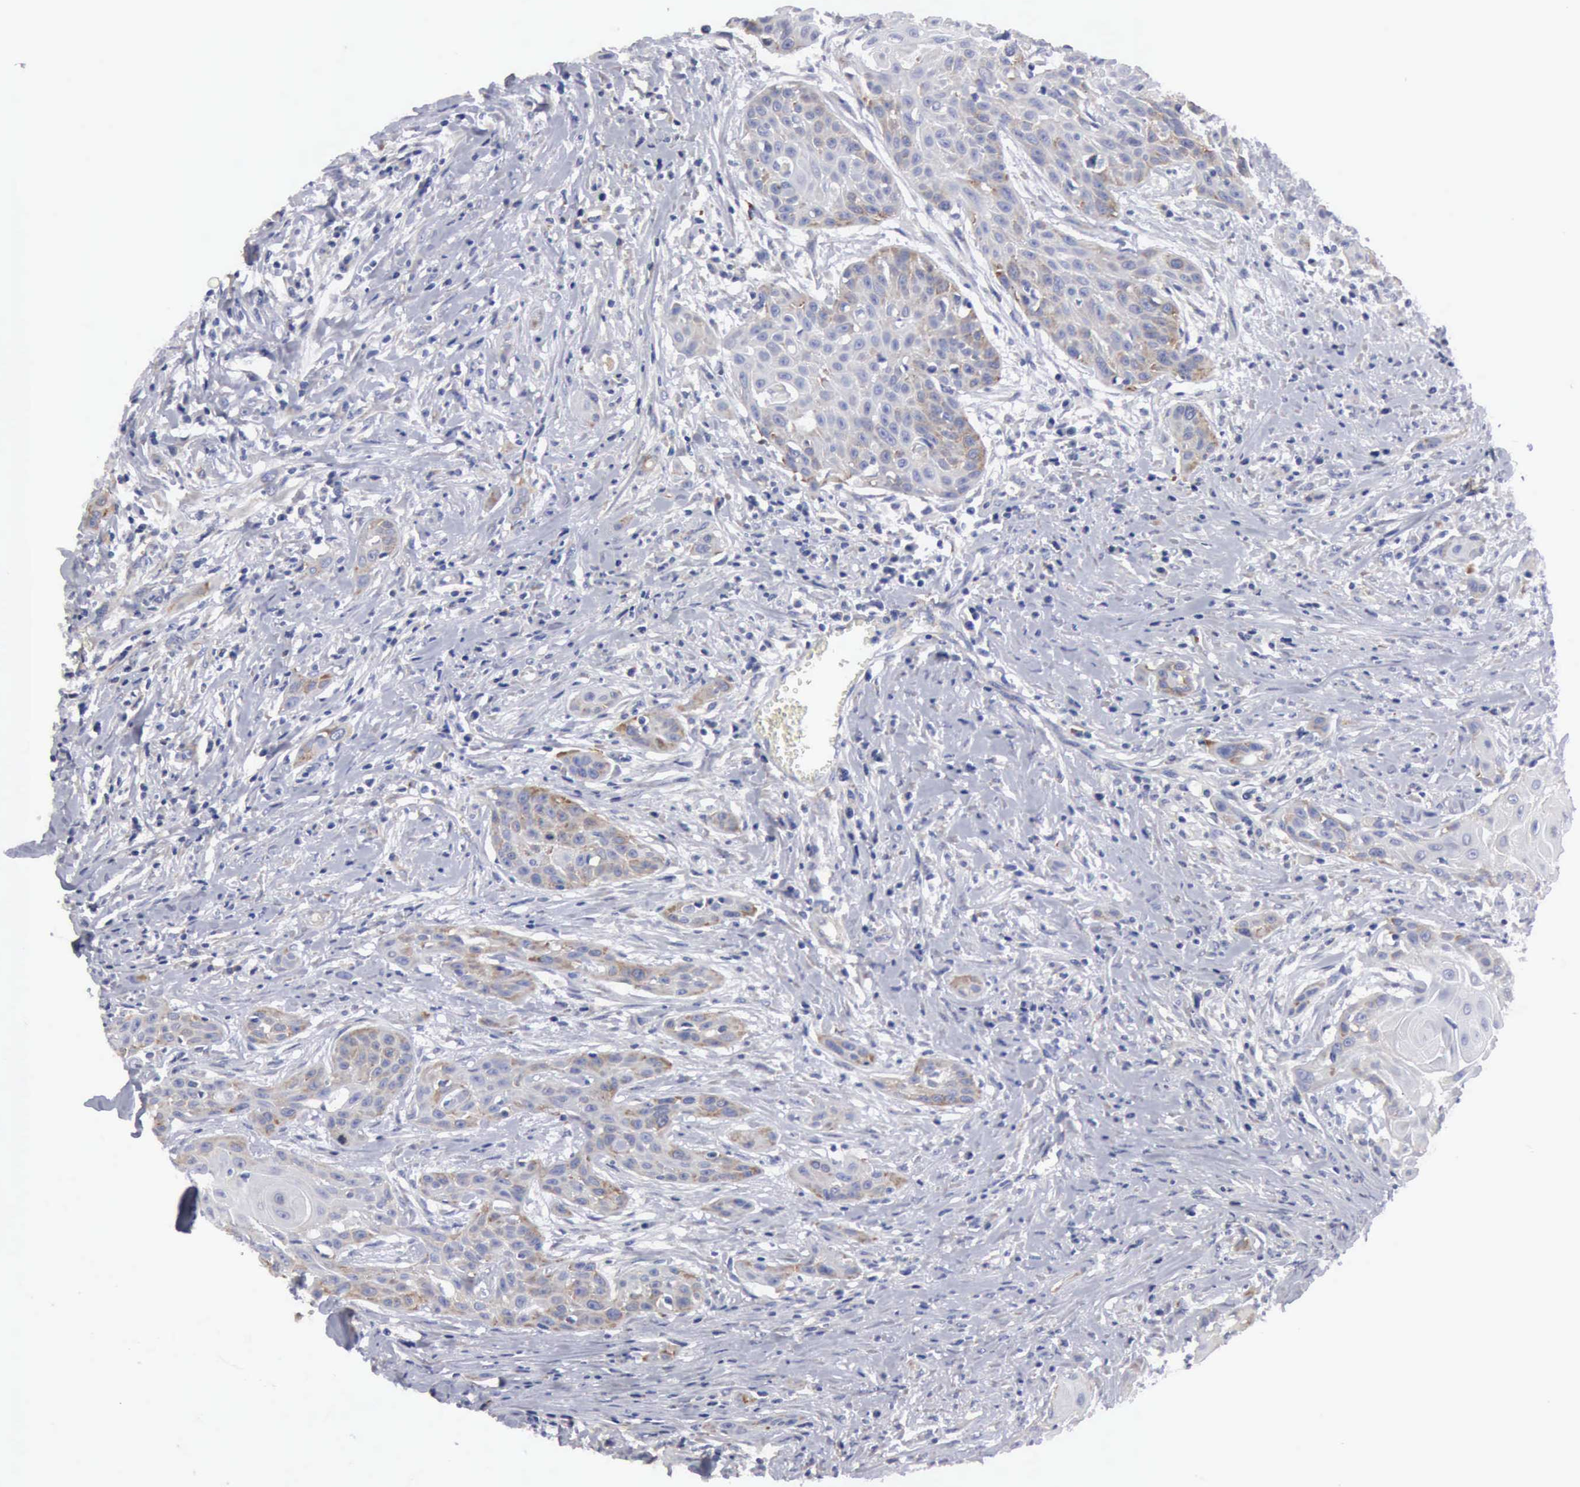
{"staining": {"intensity": "moderate", "quantity": "<25%", "location": "cytoplasmic/membranous"}, "tissue": "head and neck cancer", "cell_type": "Tumor cells", "image_type": "cancer", "snomed": [{"axis": "morphology", "description": "Squamous cell carcinoma, NOS"}, {"axis": "morphology", "description": "Squamous cell carcinoma, metastatic, NOS"}, {"axis": "topography", "description": "Lymph node"}, {"axis": "topography", "description": "Salivary gland"}, {"axis": "topography", "description": "Head-Neck"}], "caption": "Immunohistochemical staining of head and neck cancer (squamous cell carcinoma) demonstrates low levels of moderate cytoplasmic/membranous protein positivity in about <25% of tumor cells.", "gene": "TXLNG", "patient": {"sex": "female", "age": 74}}